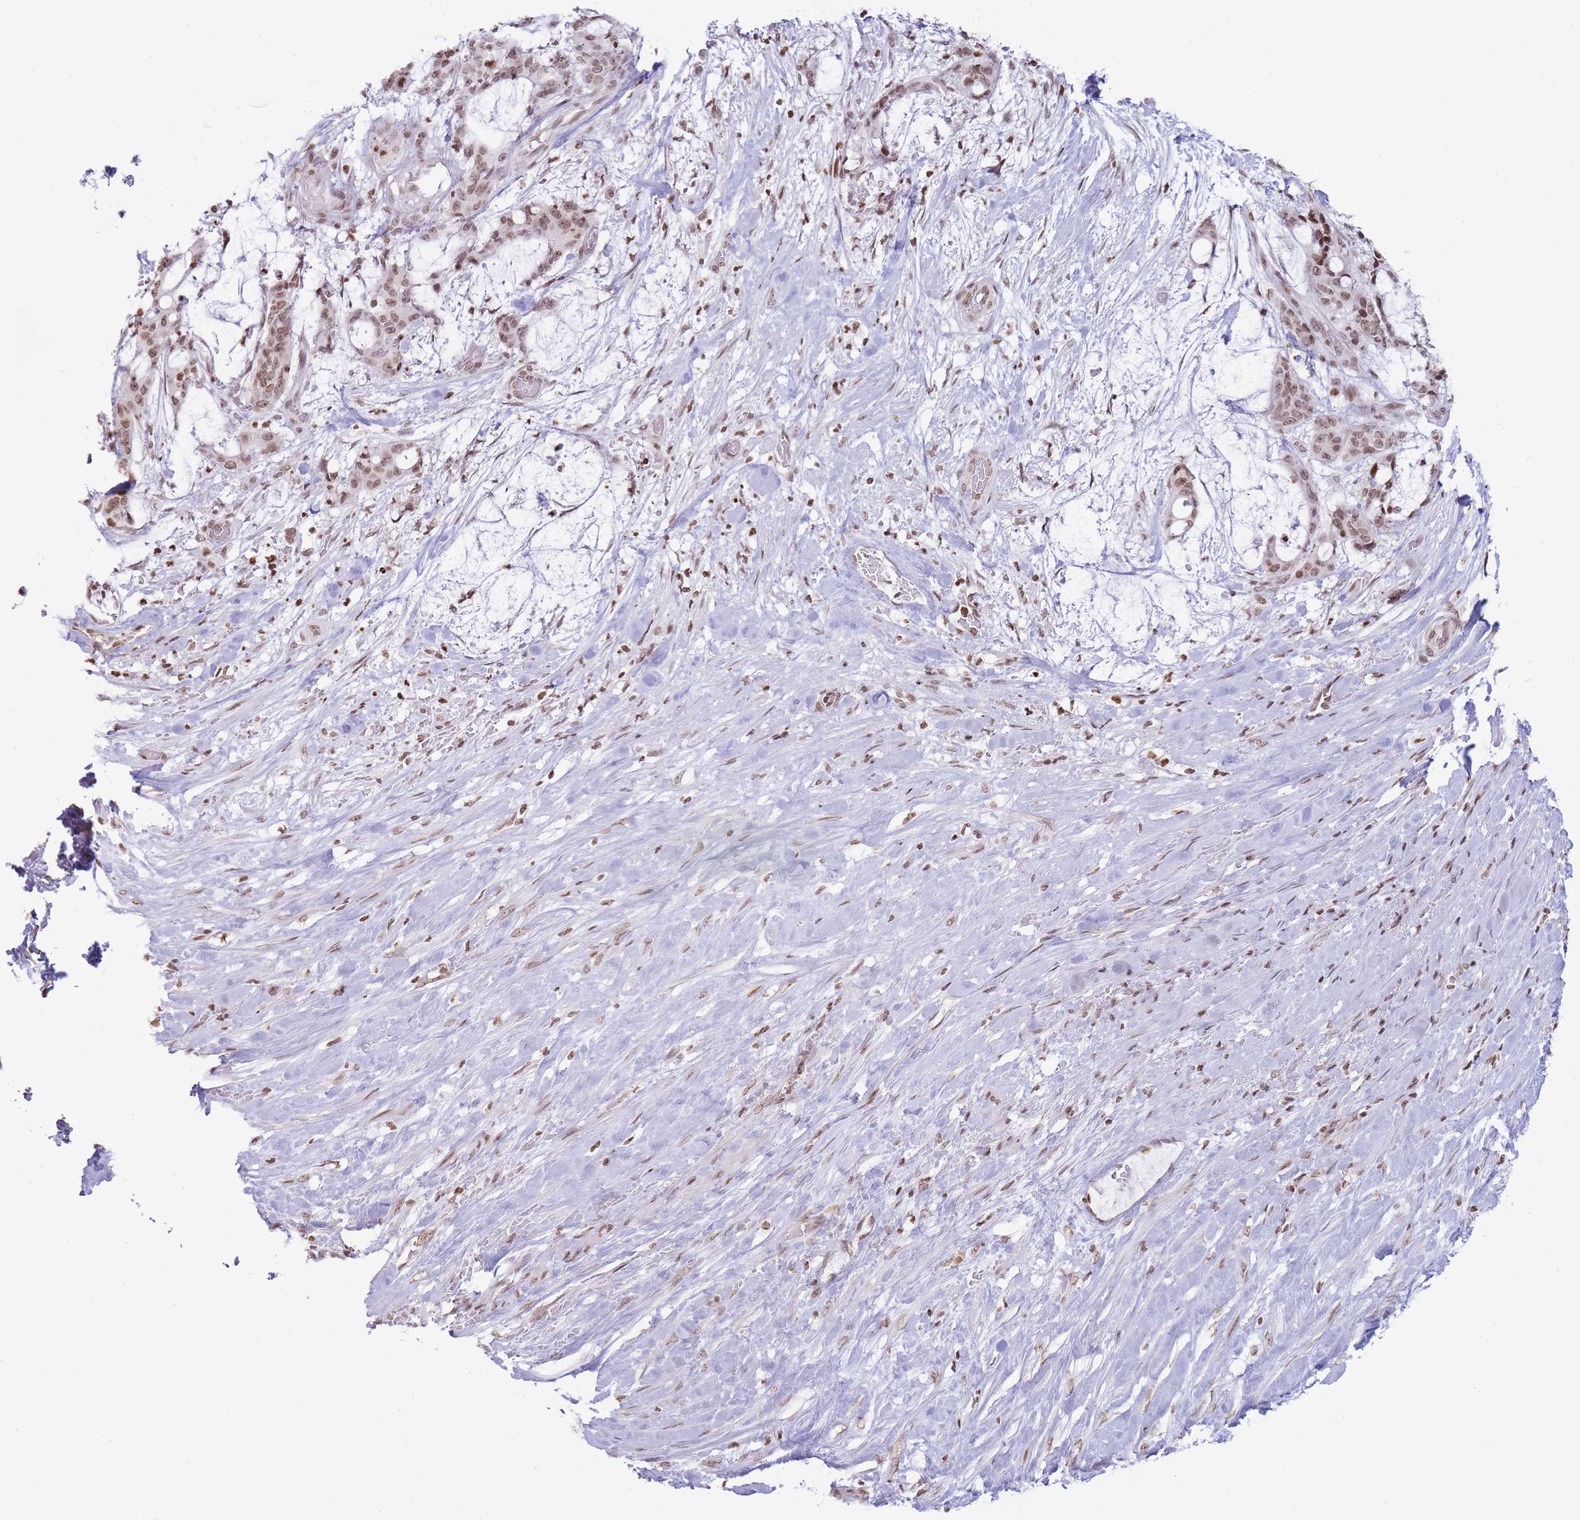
{"staining": {"intensity": "moderate", "quantity": ">75%", "location": "nuclear"}, "tissue": "liver cancer", "cell_type": "Tumor cells", "image_type": "cancer", "snomed": [{"axis": "morphology", "description": "Normal tissue, NOS"}, {"axis": "morphology", "description": "Cholangiocarcinoma"}, {"axis": "topography", "description": "Liver"}, {"axis": "topography", "description": "Peripheral nerve tissue"}], "caption": "A photomicrograph showing moderate nuclear positivity in about >75% of tumor cells in liver cancer (cholangiocarcinoma), as visualized by brown immunohistochemical staining.", "gene": "SHISAL1", "patient": {"sex": "female", "age": 73}}